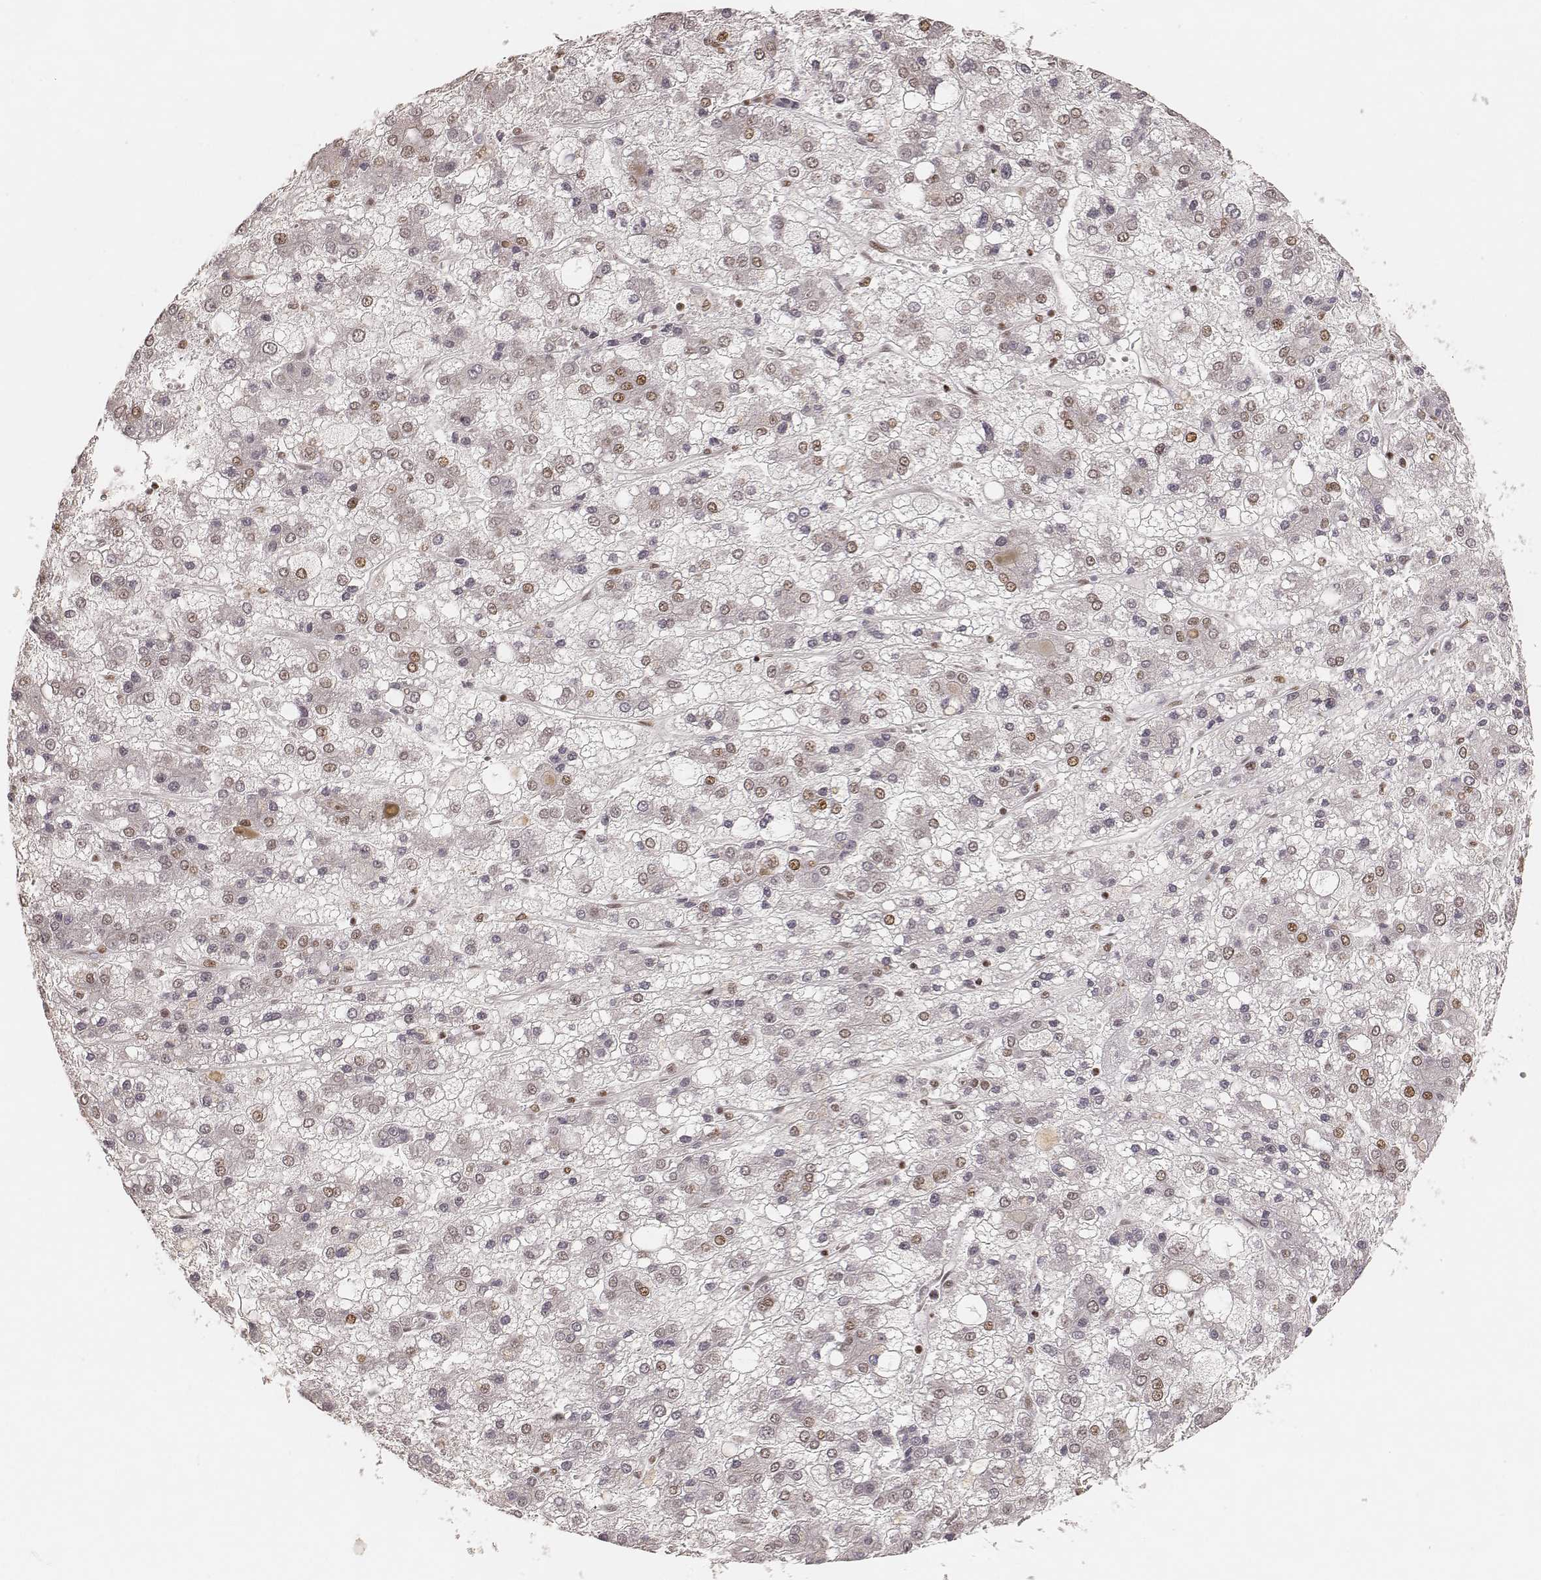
{"staining": {"intensity": "moderate", "quantity": ">75%", "location": "nuclear"}, "tissue": "liver cancer", "cell_type": "Tumor cells", "image_type": "cancer", "snomed": [{"axis": "morphology", "description": "Carcinoma, Hepatocellular, NOS"}, {"axis": "topography", "description": "Liver"}], "caption": "Brown immunohistochemical staining in human liver cancer (hepatocellular carcinoma) reveals moderate nuclear positivity in approximately >75% of tumor cells. The protein is shown in brown color, while the nuclei are stained blue.", "gene": "HNRNPC", "patient": {"sex": "male", "age": 73}}